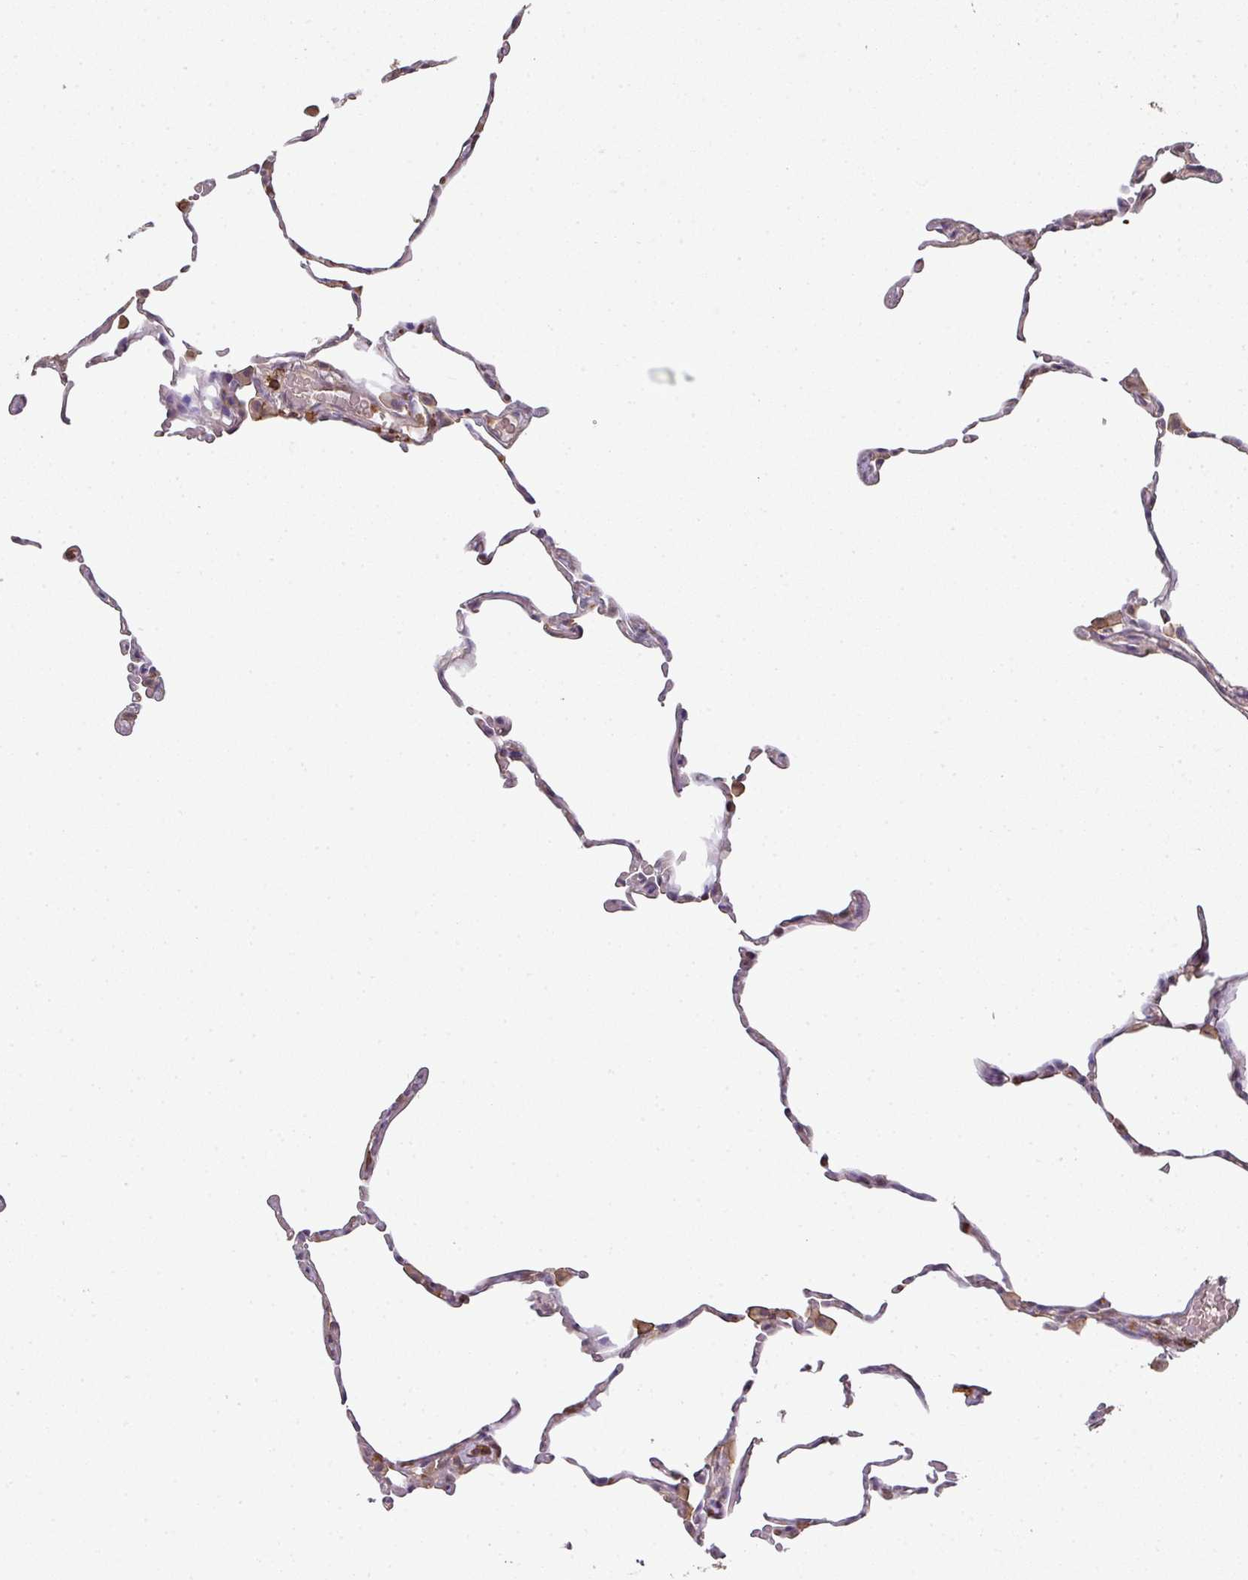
{"staining": {"intensity": "weak", "quantity": "<25%", "location": "cytoplasmic/membranous"}, "tissue": "lung", "cell_type": "Alveolar cells", "image_type": "normal", "snomed": [{"axis": "morphology", "description": "Normal tissue, NOS"}, {"axis": "topography", "description": "Lung"}], "caption": "This is a image of IHC staining of normal lung, which shows no staining in alveolar cells.", "gene": "OLFML2B", "patient": {"sex": "female", "age": 57}}